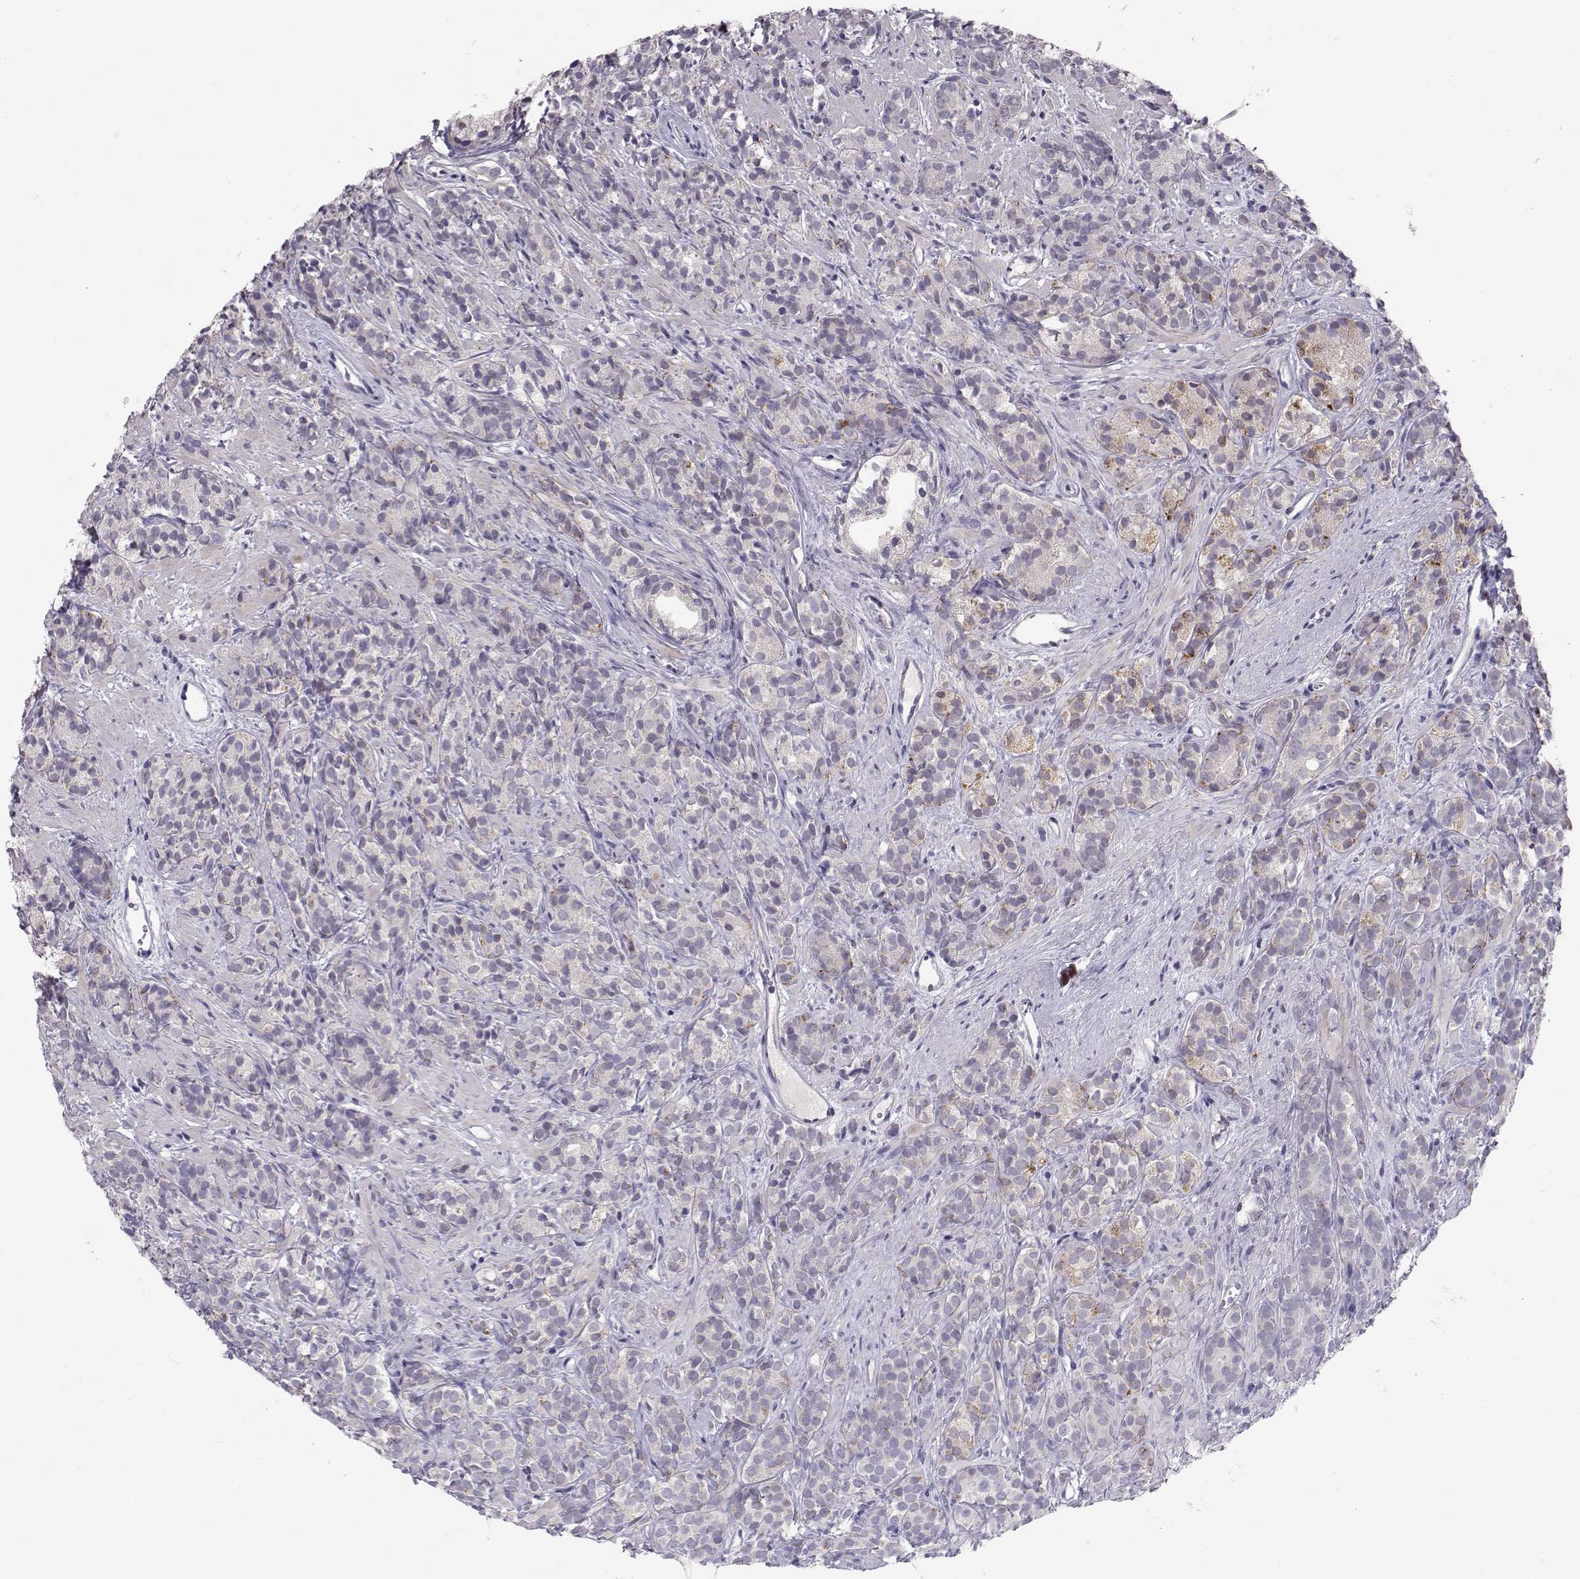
{"staining": {"intensity": "strong", "quantity": "<25%", "location": "cytoplasmic/membranous"}, "tissue": "prostate cancer", "cell_type": "Tumor cells", "image_type": "cancer", "snomed": [{"axis": "morphology", "description": "Adenocarcinoma, High grade"}, {"axis": "topography", "description": "Prostate"}], "caption": "Immunohistochemistry staining of prostate high-grade adenocarcinoma, which displays medium levels of strong cytoplasmic/membranous positivity in about <25% of tumor cells indicating strong cytoplasmic/membranous protein positivity. The staining was performed using DAB (3,3'-diaminobenzidine) (brown) for protein detection and nuclei were counterstained in hematoxylin (blue).", "gene": "NPVF", "patient": {"sex": "male", "age": 84}}